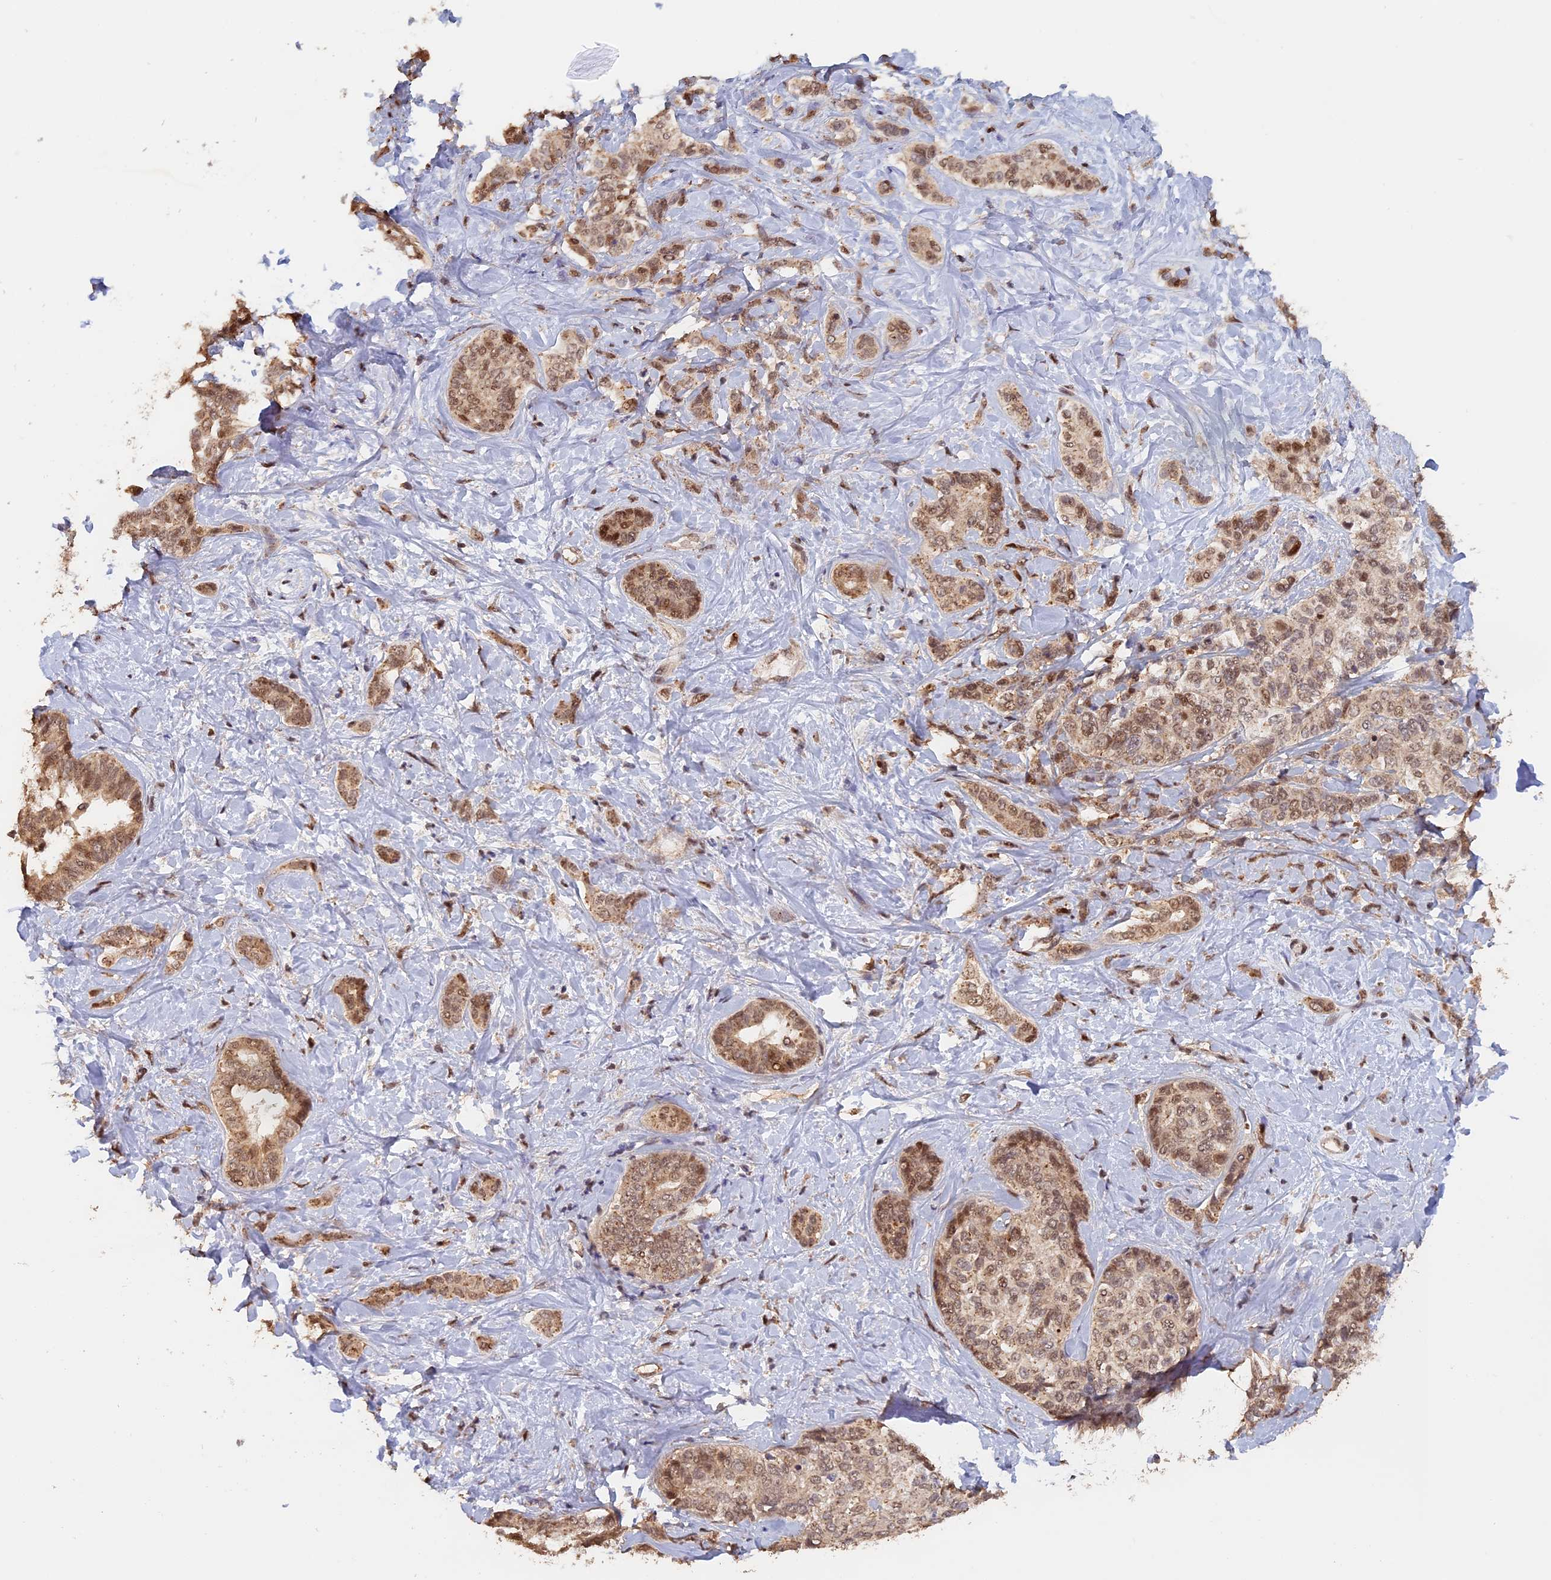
{"staining": {"intensity": "moderate", "quantity": ">75%", "location": "cytoplasmic/membranous,nuclear"}, "tissue": "liver cancer", "cell_type": "Tumor cells", "image_type": "cancer", "snomed": [{"axis": "morphology", "description": "Cholangiocarcinoma"}, {"axis": "topography", "description": "Liver"}], "caption": "Immunohistochemical staining of human liver cancer (cholangiocarcinoma) displays medium levels of moderate cytoplasmic/membranous and nuclear expression in about >75% of tumor cells. (Stains: DAB in brown, nuclei in blue, Microscopy: brightfield microscopy at high magnification).", "gene": "MYBL2", "patient": {"sex": "female", "age": 77}}